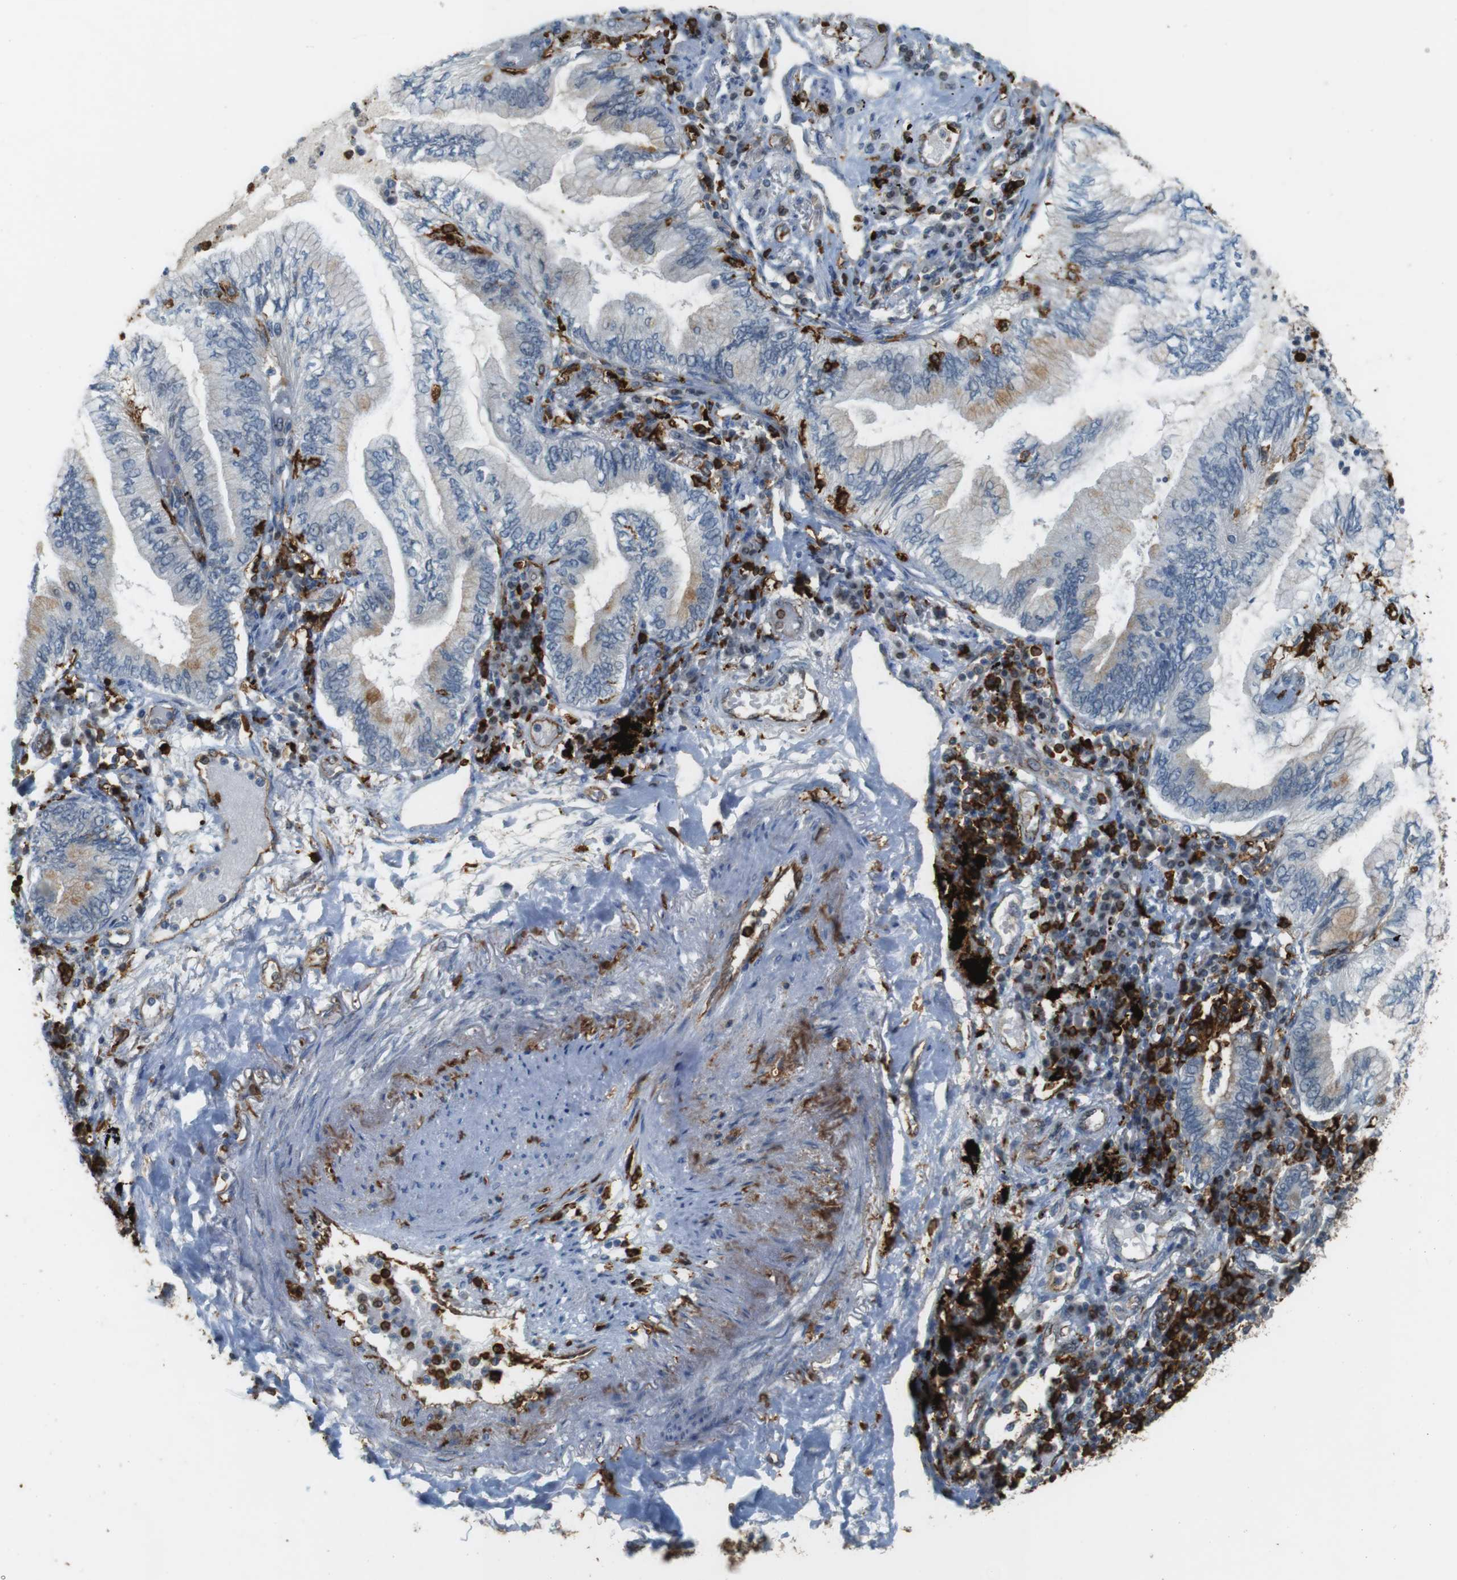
{"staining": {"intensity": "negative", "quantity": "none", "location": "none"}, "tissue": "lung cancer", "cell_type": "Tumor cells", "image_type": "cancer", "snomed": [{"axis": "morphology", "description": "Normal tissue, NOS"}, {"axis": "morphology", "description": "Adenocarcinoma, NOS"}, {"axis": "topography", "description": "Bronchus"}, {"axis": "topography", "description": "Lung"}], "caption": "Histopathology image shows no significant protein positivity in tumor cells of lung adenocarcinoma.", "gene": "HLA-DRA", "patient": {"sex": "female", "age": 70}}